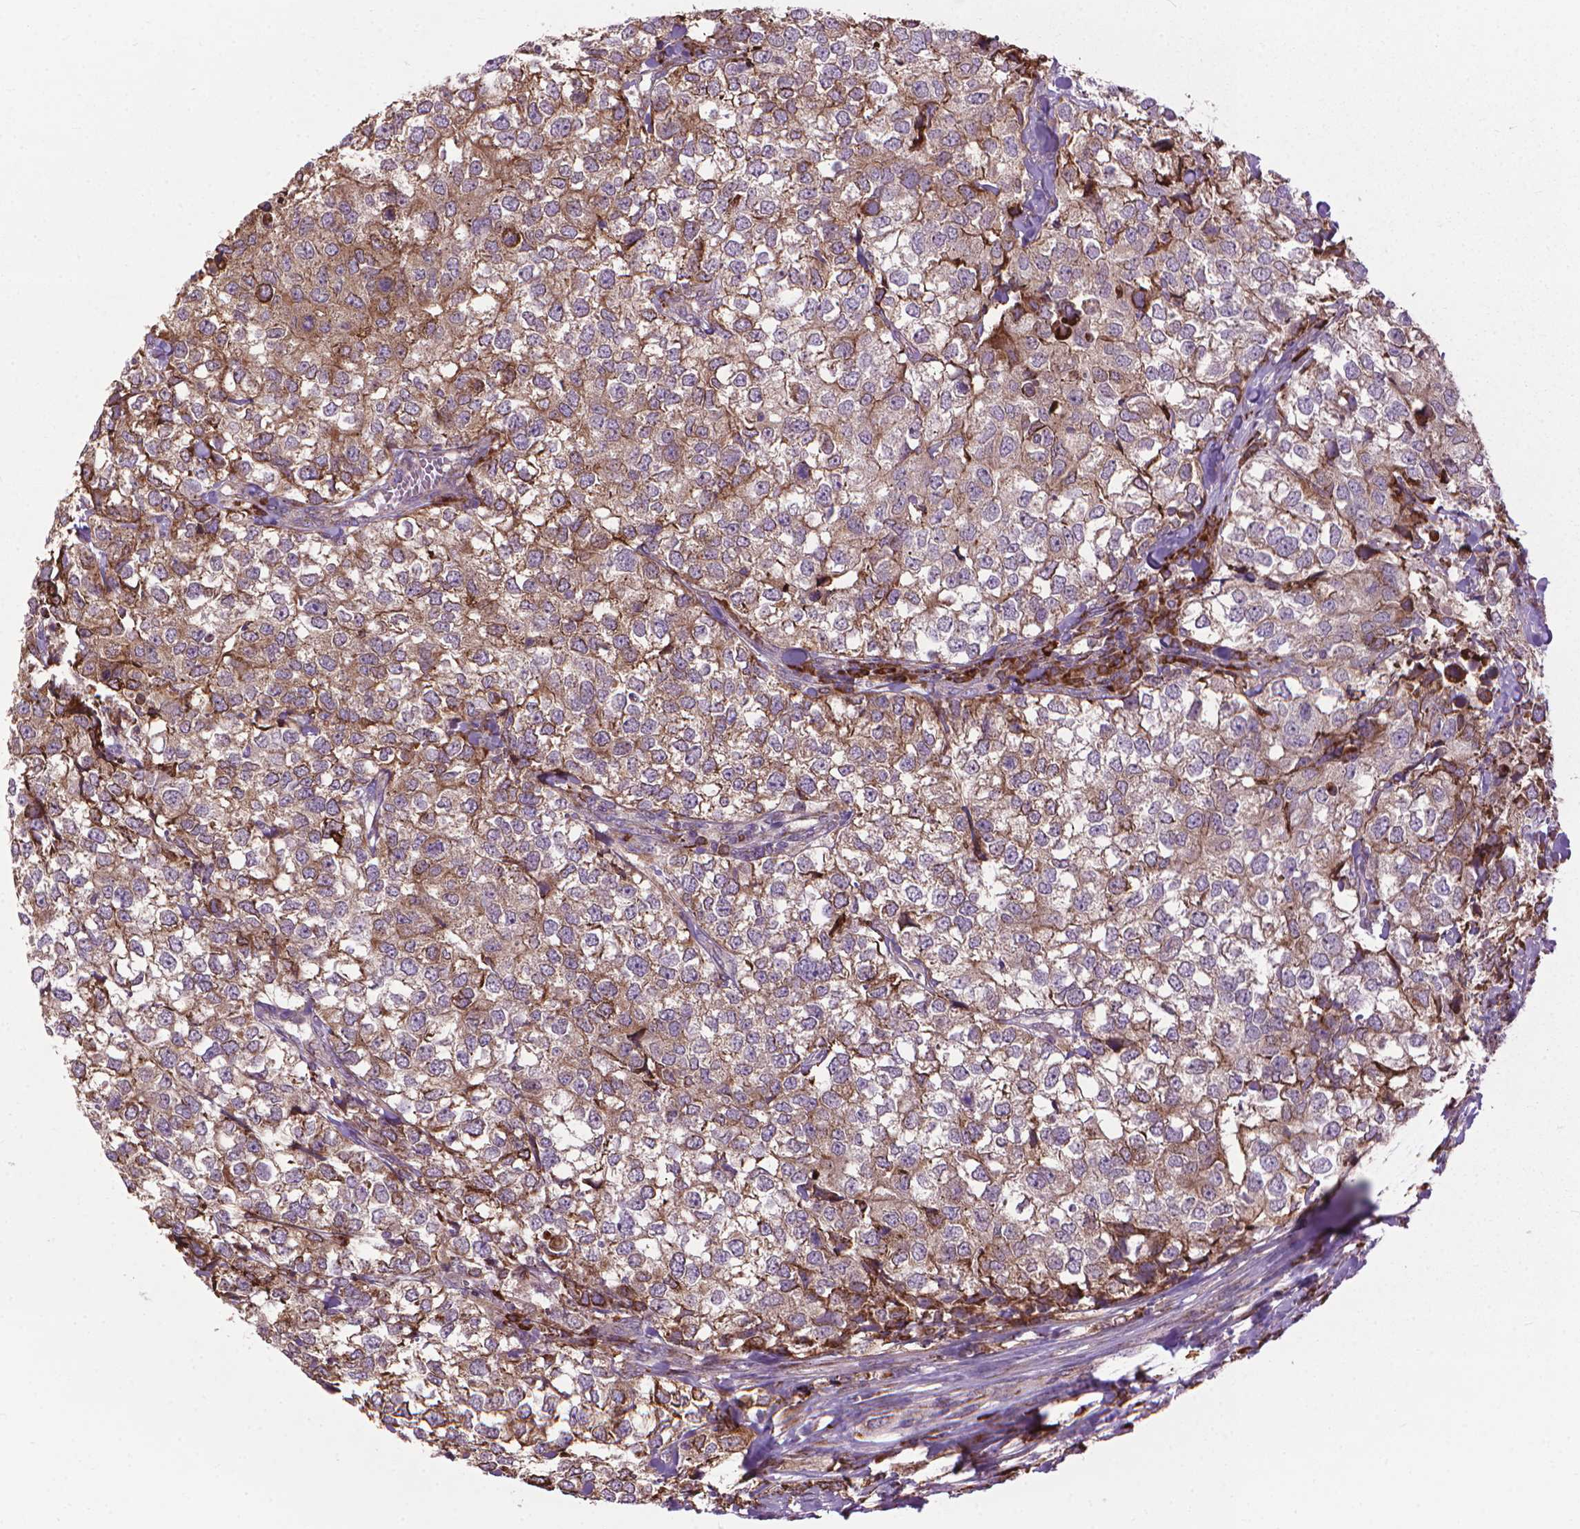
{"staining": {"intensity": "weak", "quantity": ">75%", "location": "cytoplasmic/membranous"}, "tissue": "breast cancer", "cell_type": "Tumor cells", "image_type": "cancer", "snomed": [{"axis": "morphology", "description": "Duct carcinoma"}, {"axis": "topography", "description": "Breast"}], "caption": "Intraductal carcinoma (breast) was stained to show a protein in brown. There is low levels of weak cytoplasmic/membranous staining in about >75% of tumor cells.", "gene": "MYH14", "patient": {"sex": "female", "age": 30}}